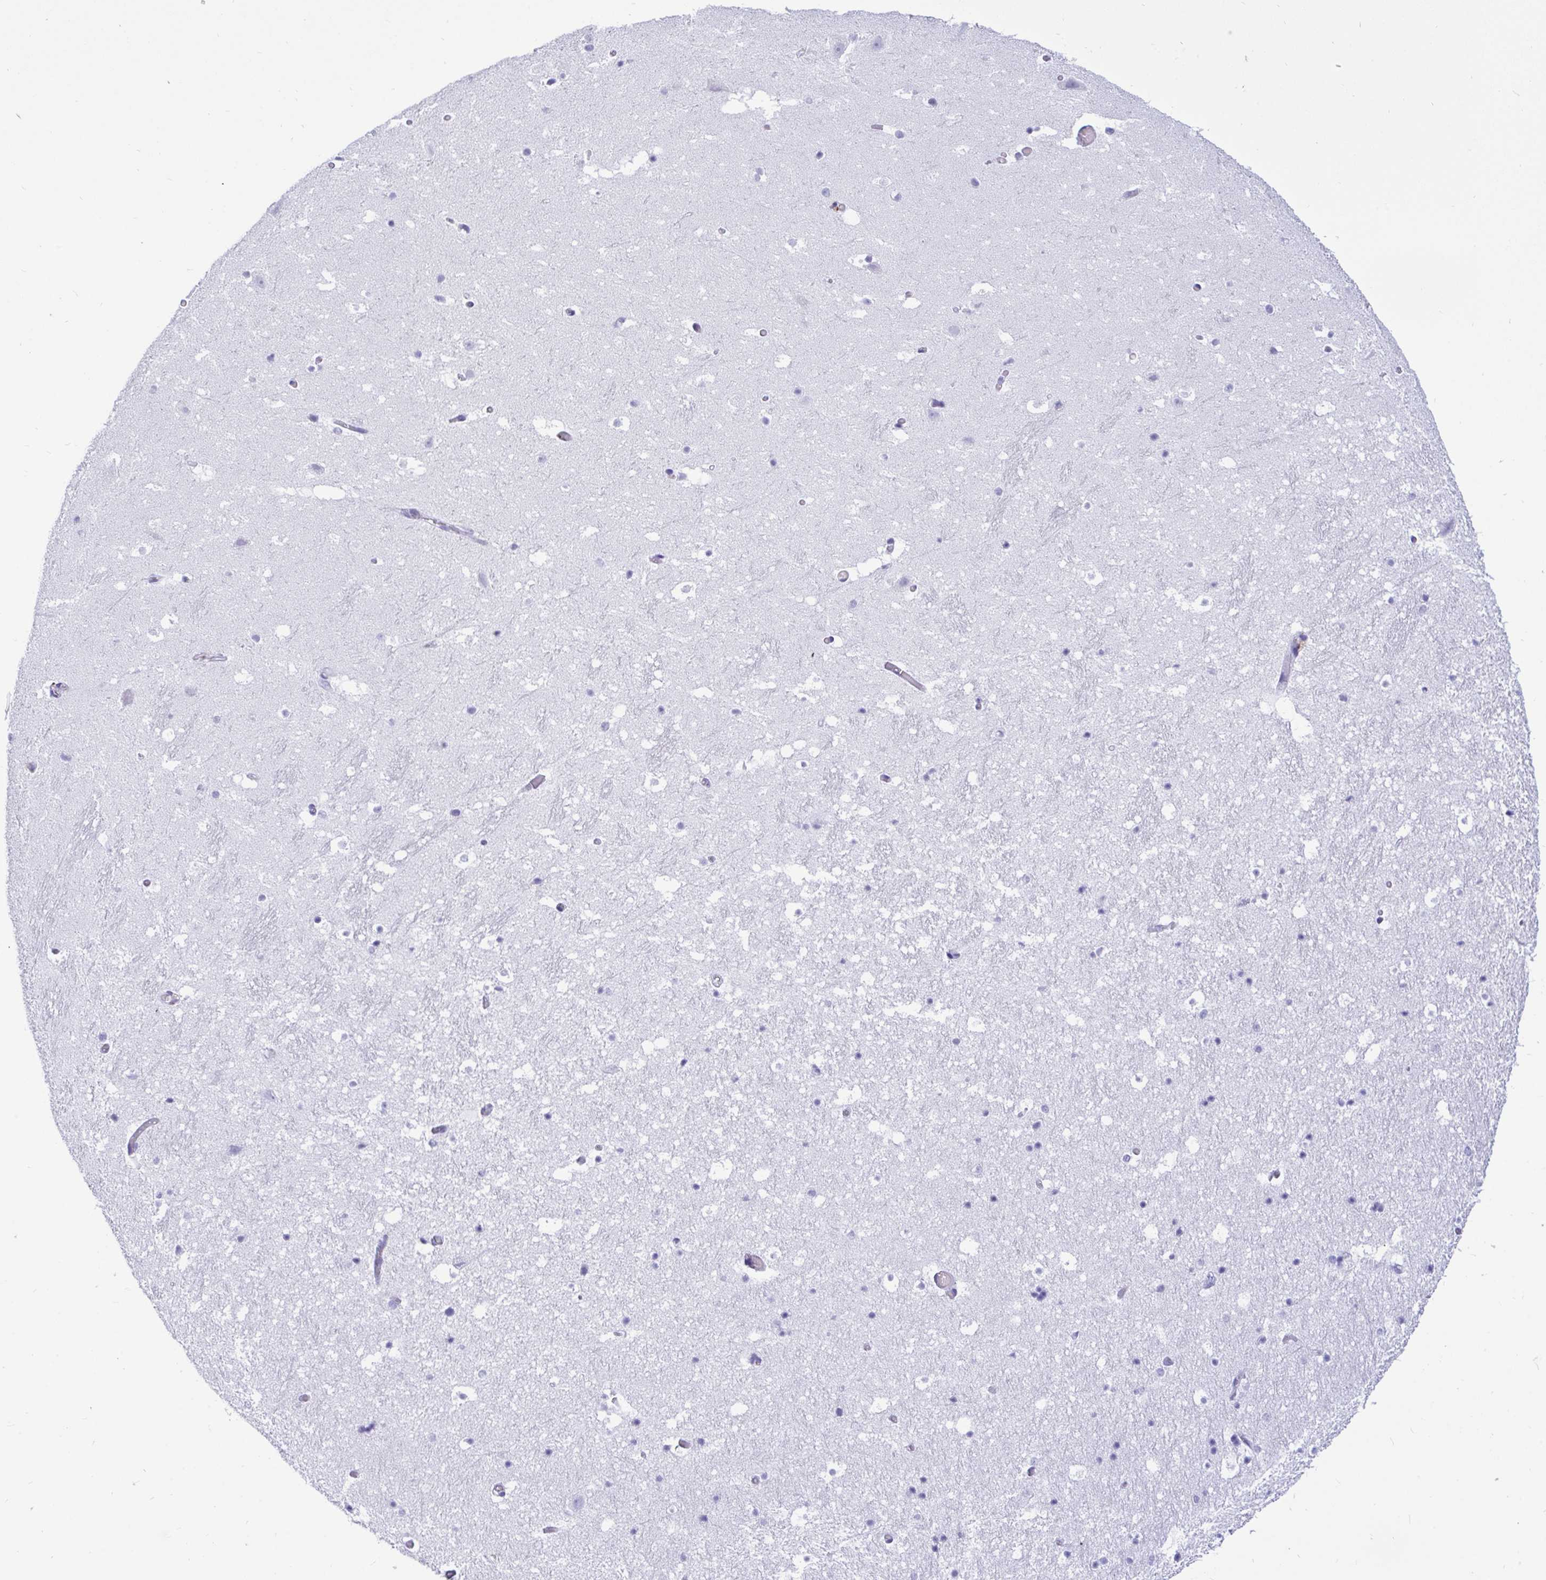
{"staining": {"intensity": "negative", "quantity": "none", "location": "none"}, "tissue": "hippocampus", "cell_type": "Glial cells", "image_type": "normal", "snomed": [{"axis": "morphology", "description": "Normal tissue, NOS"}, {"axis": "topography", "description": "Hippocampus"}], "caption": "This is a image of immunohistochemistry staining of benign hippocampus, which shows no staining in glial cells.", "gene": "CPVL", "patient": {"sex": "male", "age": 26}}